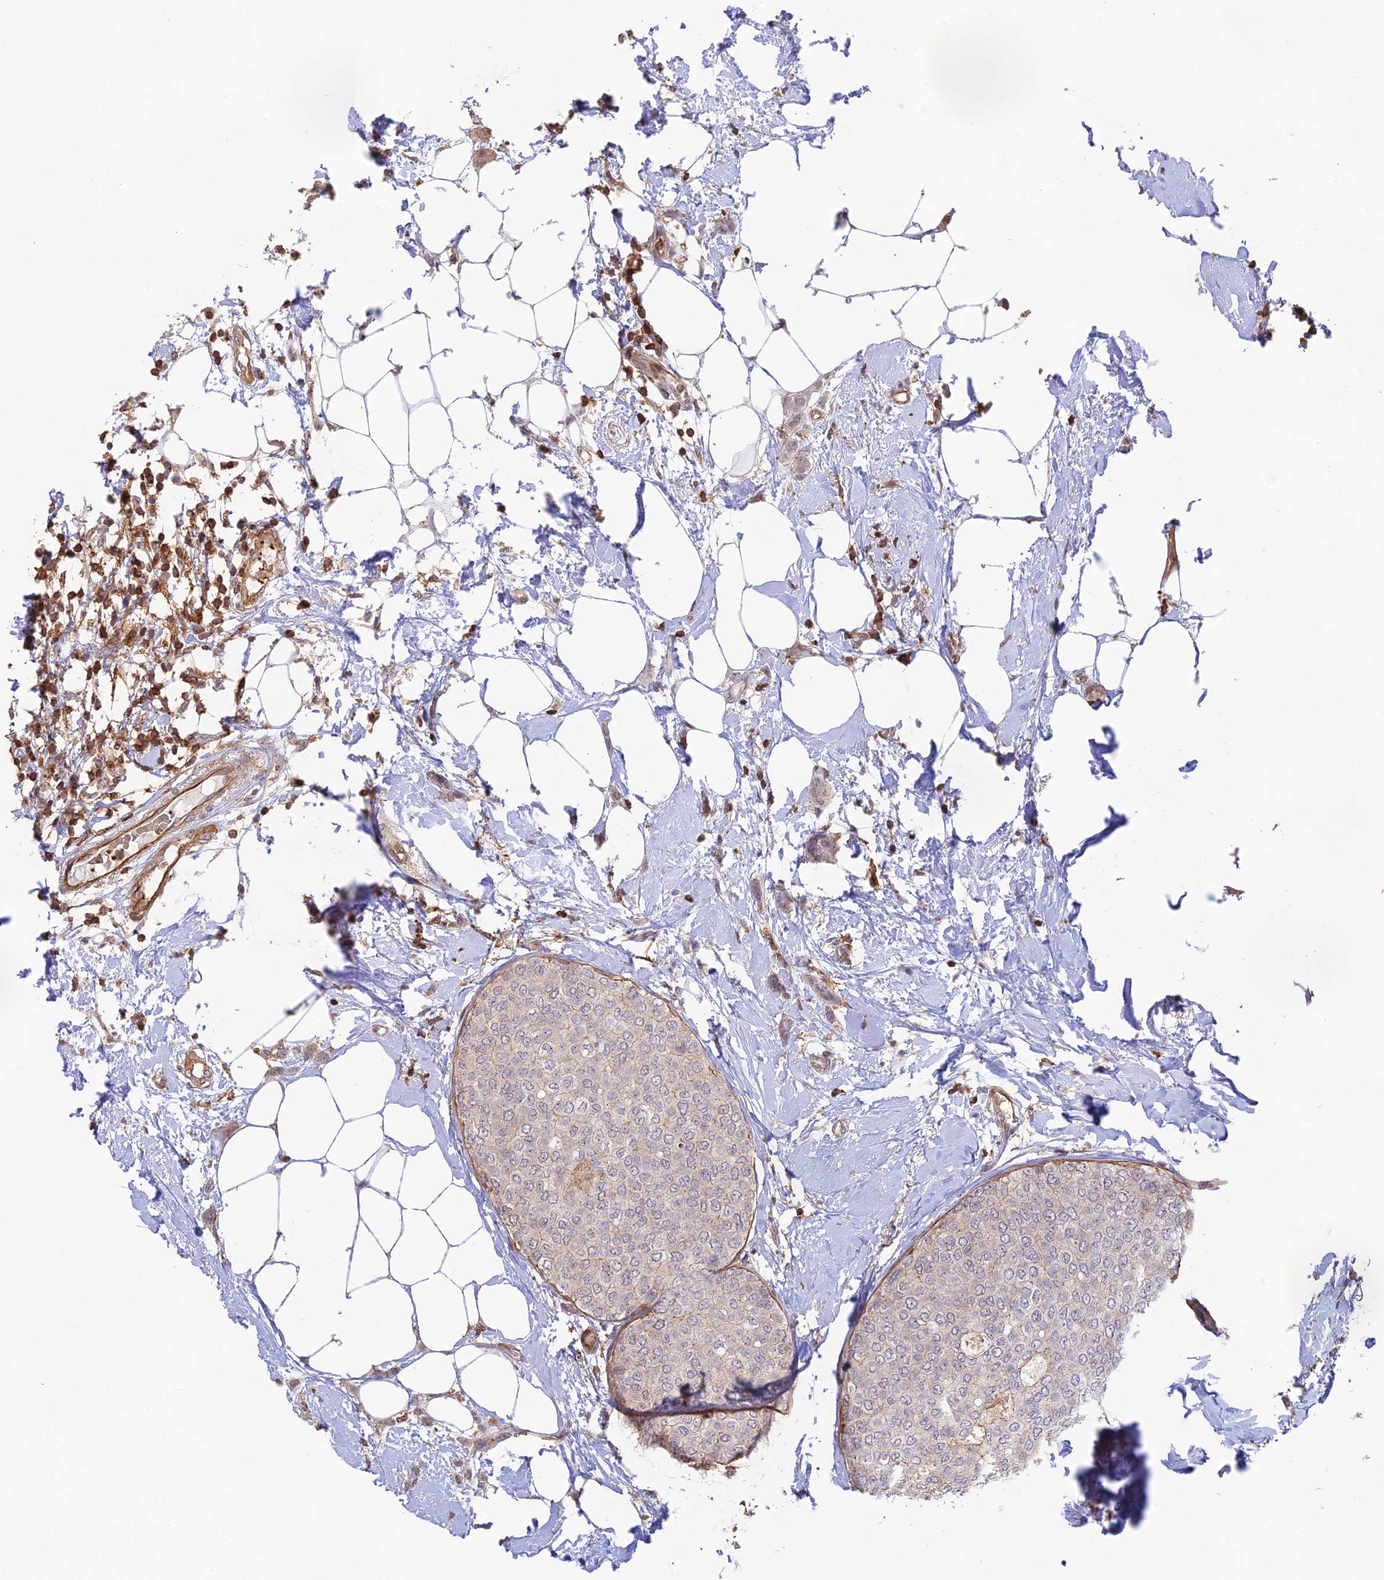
{"staining": {"intensity": "weak", "quantity": ">75%", "location": "cytoplasmic/membranous"}, "tissue": "breast cancer", "cell_type": "Tumor cells", "image_type": "cancer", "snomed": [{"axis": "morphology", "description": "Duct carcinoma"}, {"axis": "topography", "description": "Breast"}], "caption": "The micrograph displays a brown stain indicating the presence of a protein in the cytoplasmic/membranous of tumor cells in breast infiltrating ductal carcinoma. Nuclei are stained in blue.", "gene": "DENND1C", "patient": {"sex": "female", "age": 72}}